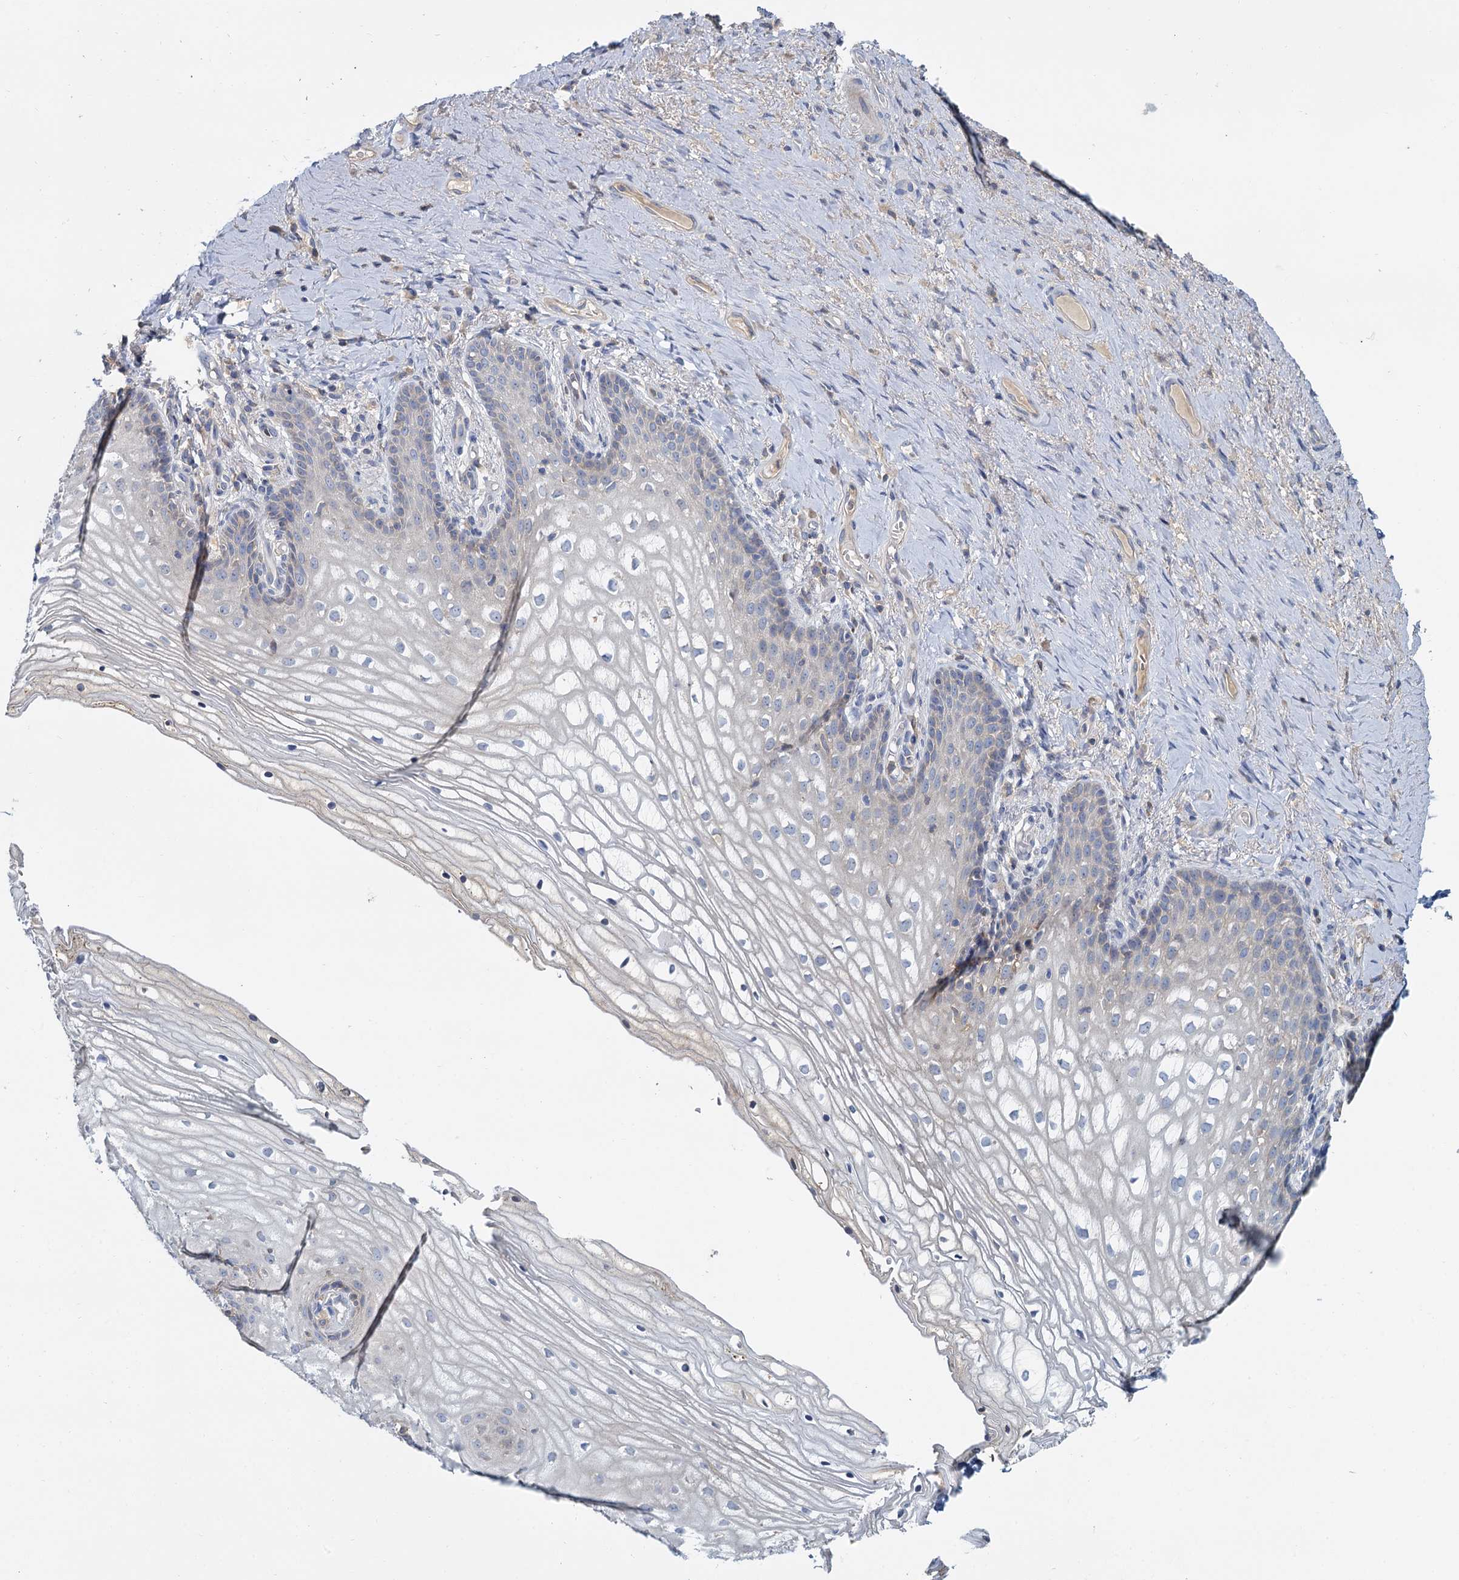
{"staining": {"intensity": "negative", "quantity": "none", "location": "none"}, "tissue": "vagina", "cell_type": "Squamous epithelial cells", "image_type": "normal", "snomed": [{"axis": "morphology", "description": "Normal tissue, NOS"}, {"axis": "topography", "description": "Vagina"}], "caption": "Immunohistochemistry (IHC) photomicrograph of unremarkable vagina: vagina stained with DAB demonstrates no significant protein positivity in squamous epithelial cells.", "gene": "ACSM3", "patient": {"sex": "female", "age": 60}}